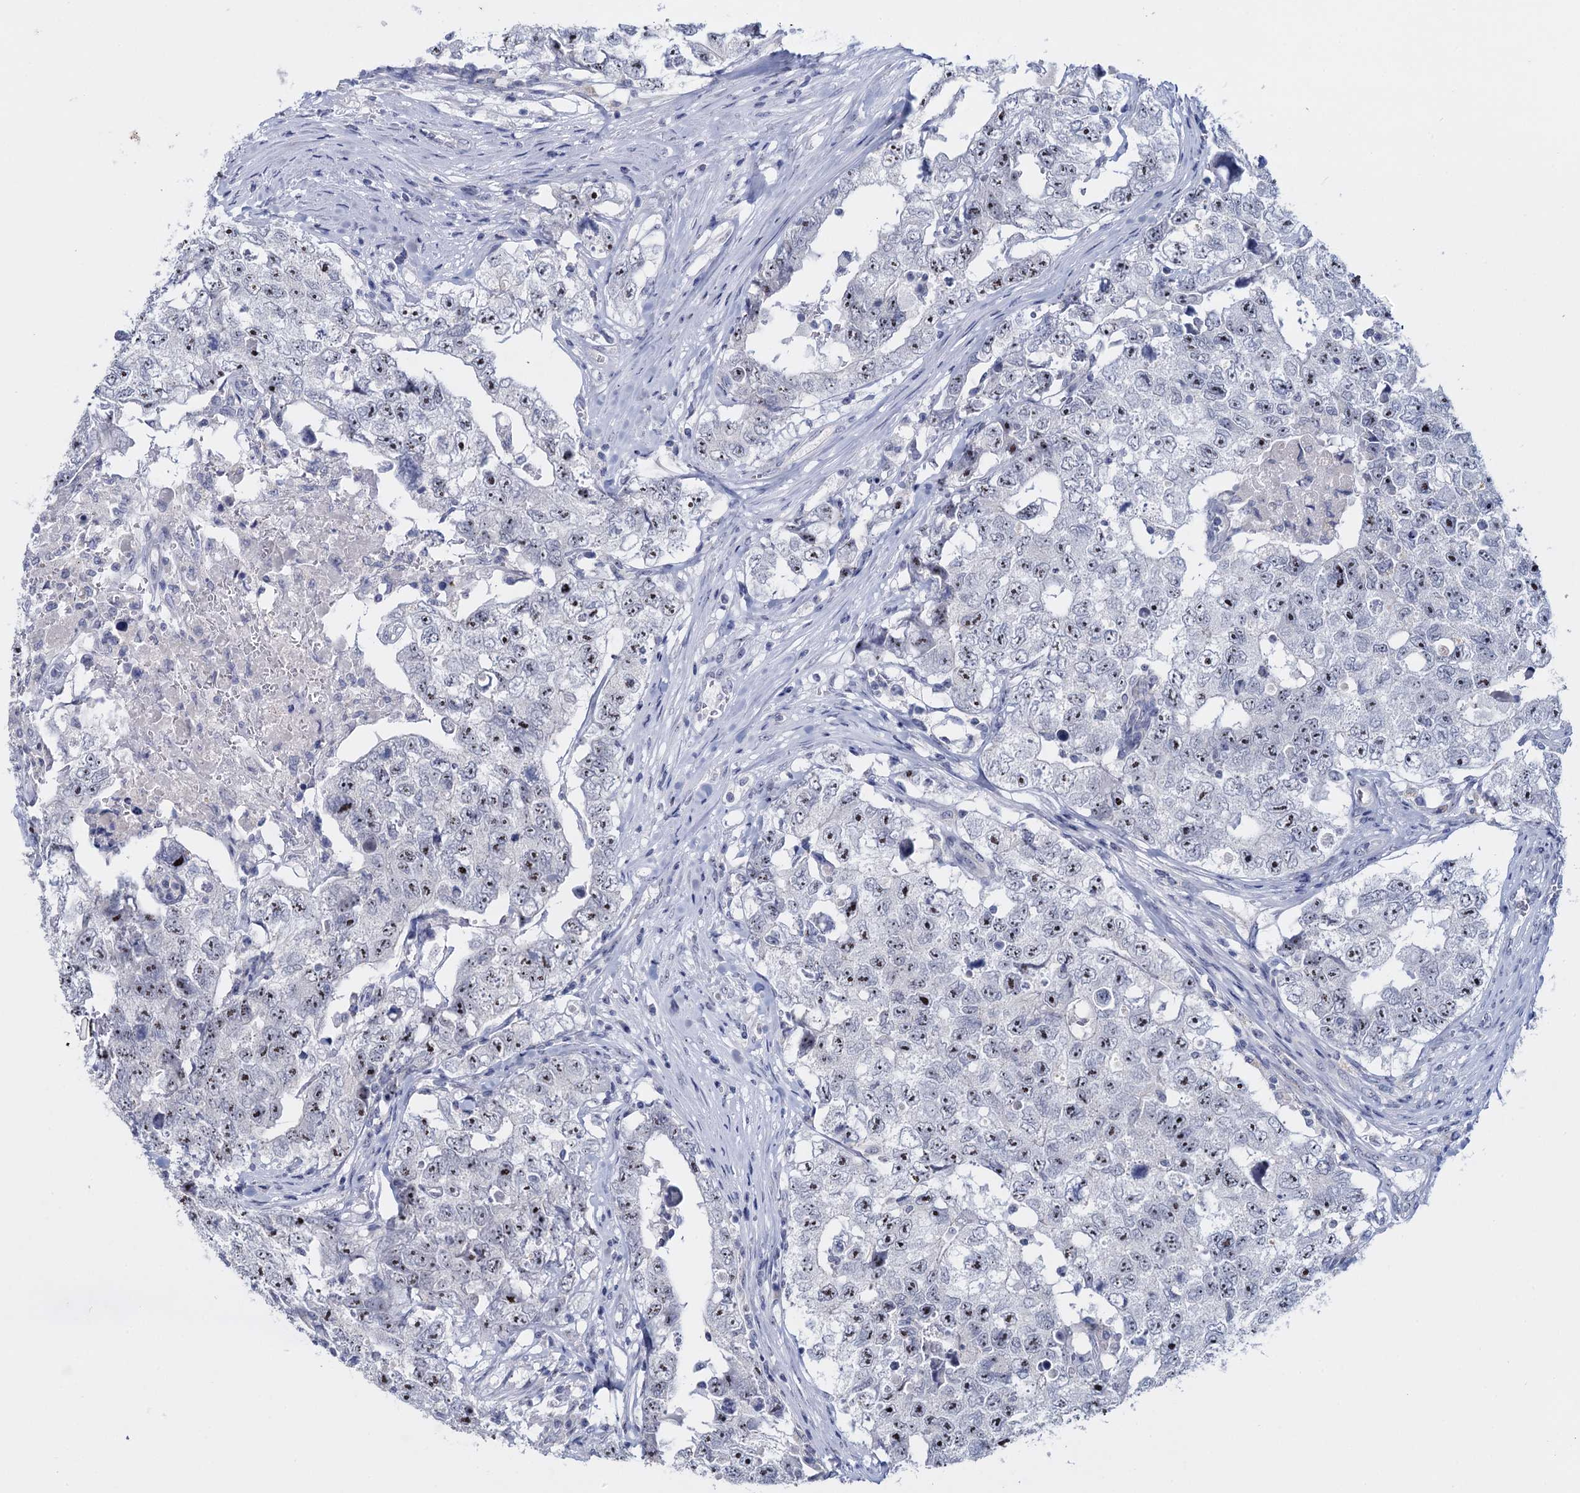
{"staining": {"intensity": "negative", "quantity": "none", "location": "none"}, "tissue": "testis cancer", "cell_type": "Tumor cells", "image_type": "cancer", "snomed": [{"axis": "morphology", "description": "Carcinoma, Embryonal, NOS"}, {"axis": "topography", "description": "Testis"}], "caption": "The micrograph exhibits no staining of tumor cells in embryonal carcinoma (testis).", "gene": "SFN", "patient": {"sex": "male", "age": 17}}